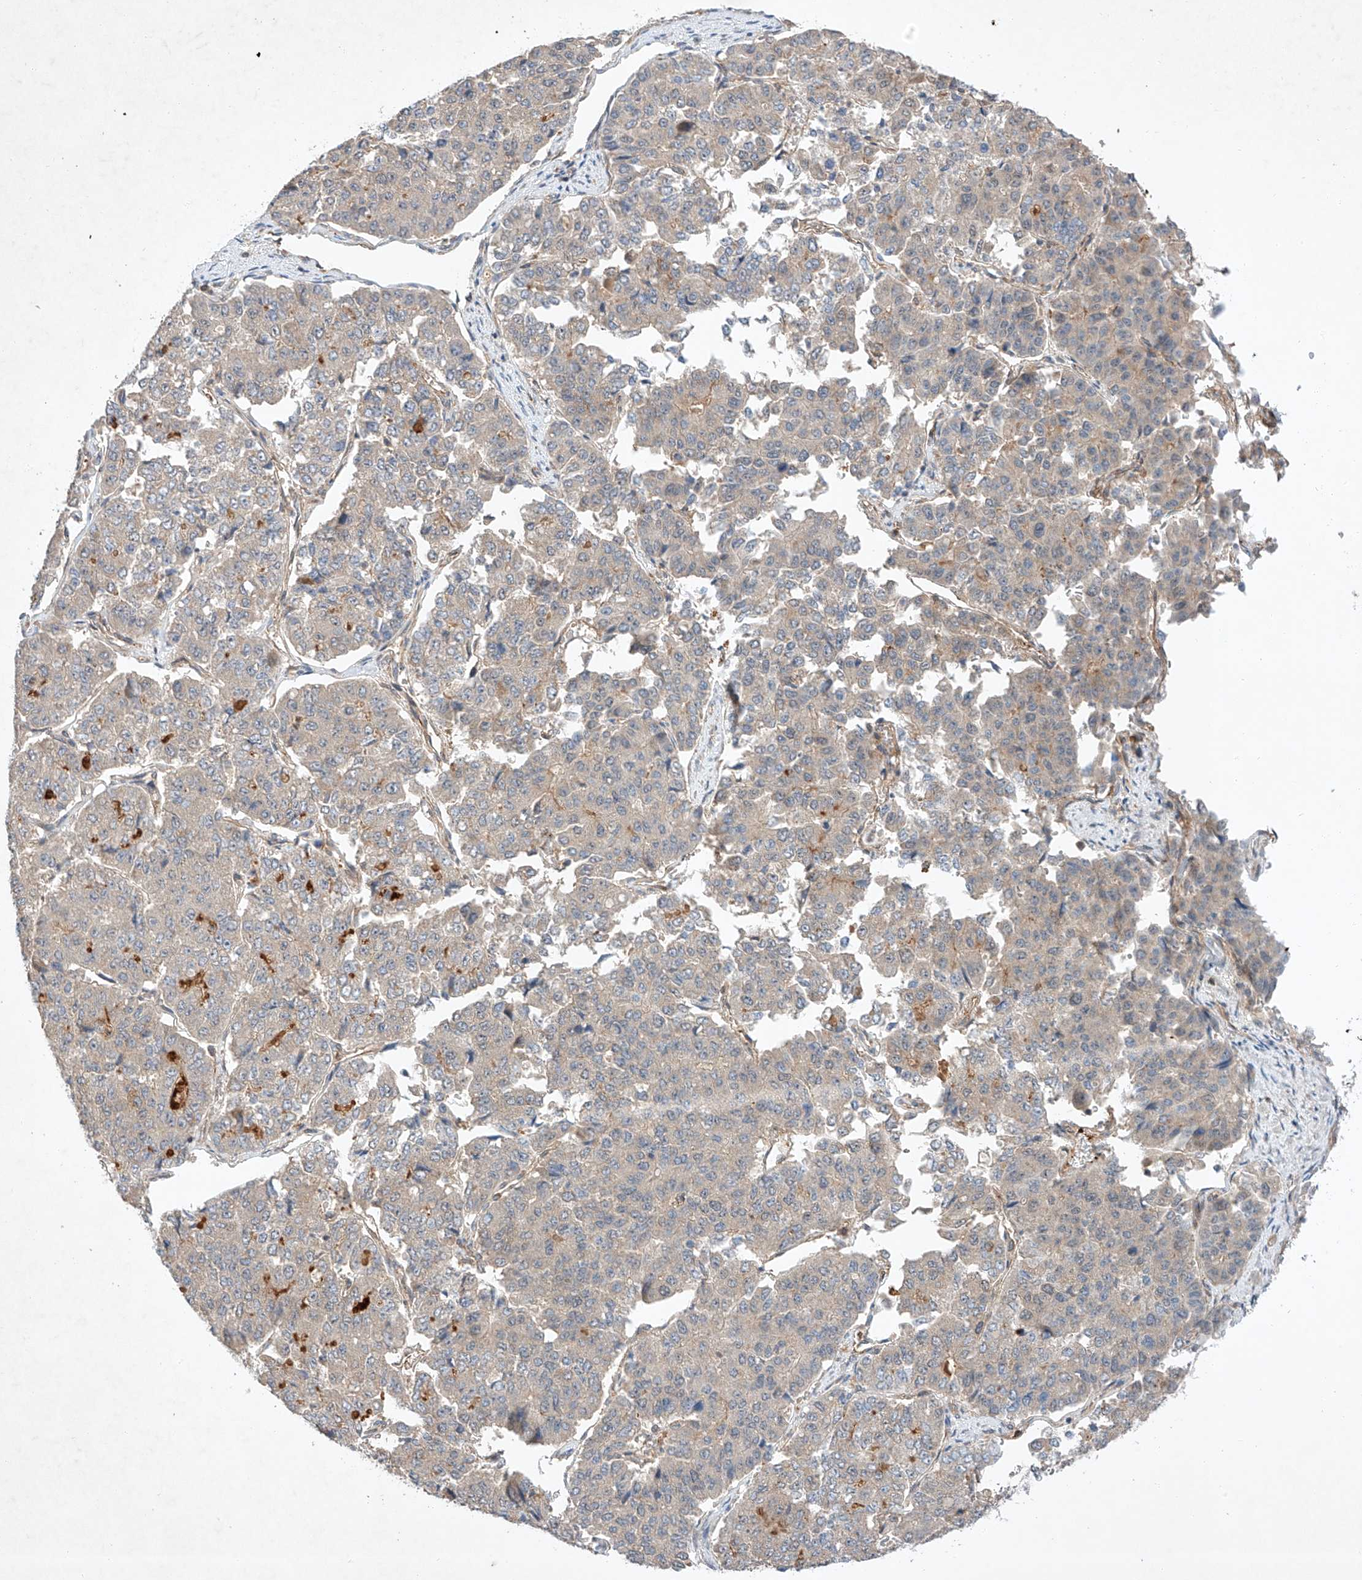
{"staining": {"intensity": "negative", "quantity": "none", "location": "none"}, "tissue": "pancreatic cancer", "cell_type": "Tumor cells", "image_type": "cancer", "snomed": [{"axis": "morphology", "description": "Adenocarcinoma, NOS"}, {"axis": "topography", "description": "Pancreas"}], "caption": "Tumor cells show no significant positivity in pancreatic cancer (adenocarcinoma).", "gene": "ARHGAP33", "patient": {"sex": "male", "age": 50}}